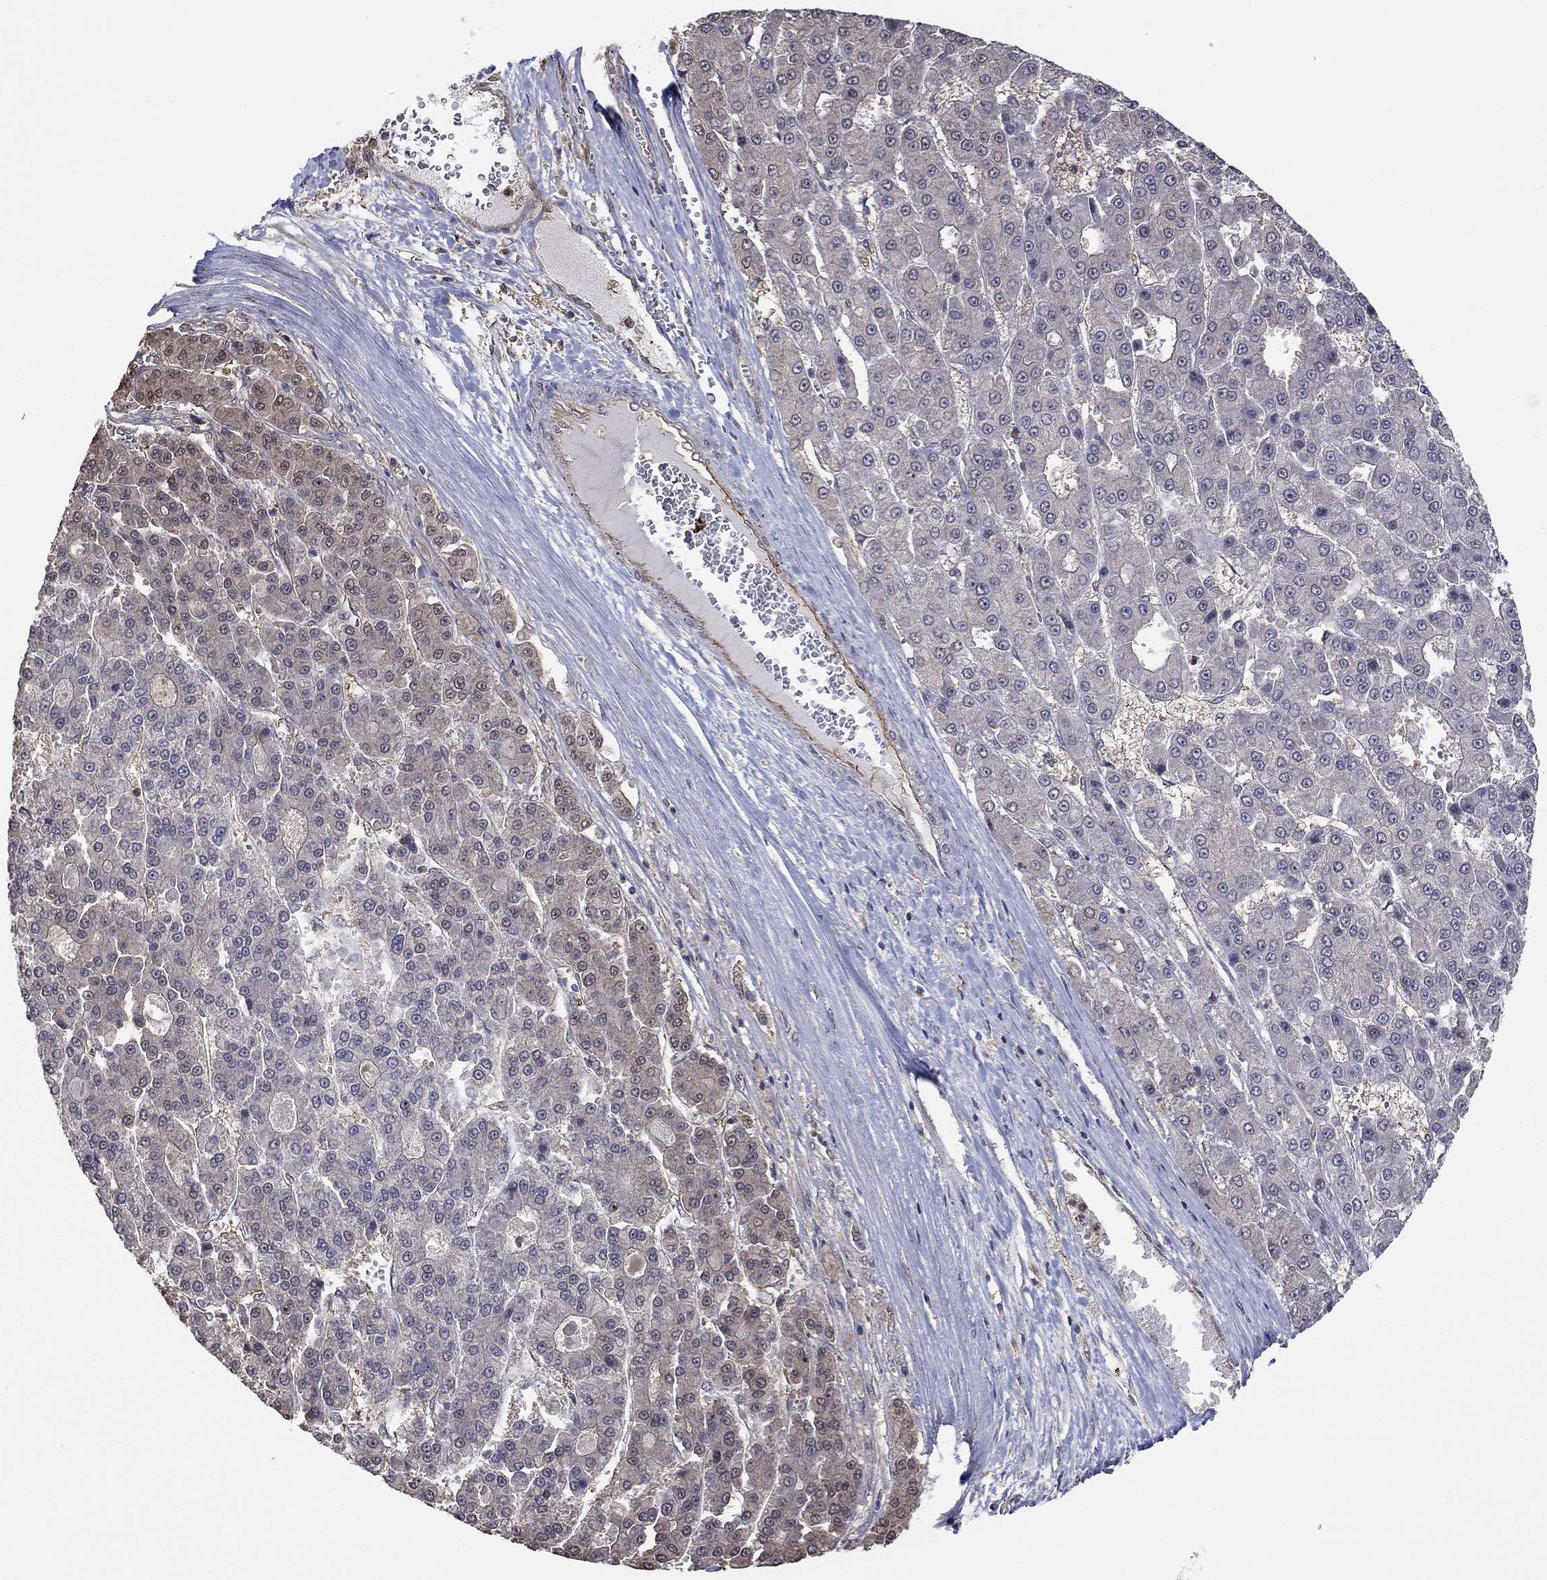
{"staining": {"intensity": "weak", "quantity": "<25%", "location": "cytoplasmic/membranous"}, "tissue": "liver cancer", "cell_type": "Tumor cells", "image_type": "cancer", "snomed": [{"axis": "morphology", "description": "Carcinoma, Hepatocellular, NOS"}, {"axis": "topography", "description": "Liver"}], "caption": "Tumor cells are negative for brown protein staining in liver cancer (hepatocellular carcinoma).", "gene": "RNF114", "patient": {"sex": "male", "age": 70}}